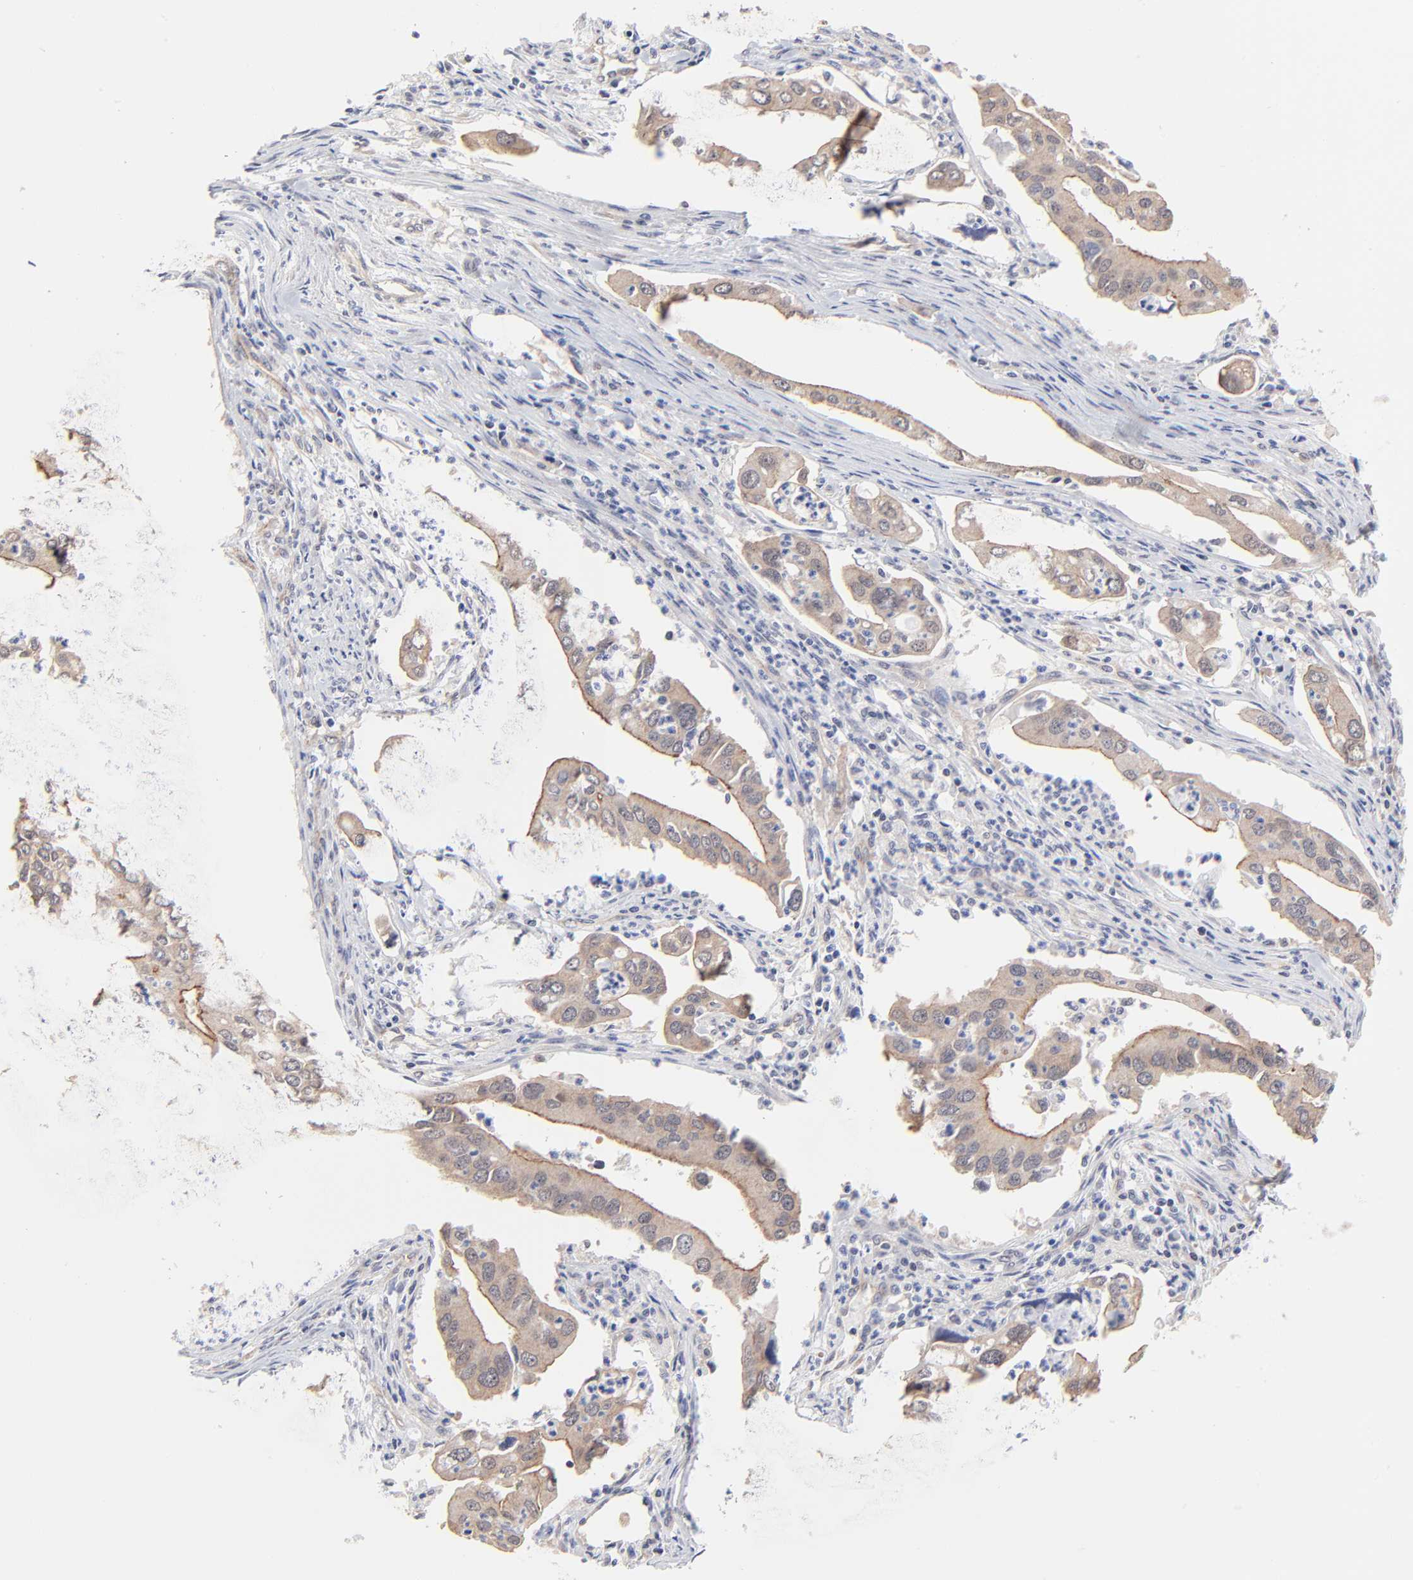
{"staining": {"intensity": "weak", "quantity": ">75%", "location": "cytoplasmic/membranous"}, "tissue": "lung cancer", "cell_type": "Tumor cells", "image_type": "cancer", "snomed": [{"axis": "morphology", "description": "Adenocarcinoma, NOS"}, {"axis": "topography", "description": "Lung"}], "caption": "Weak cytoplasmic/membranous expression is seen in approximately >75% of tumor cells in lung adenocarcinoma. (Brightfield microscopy of DAB IHC at high magnification).", "gene": "FBXO8", "patient": {"sex": "male", "age": 48}}